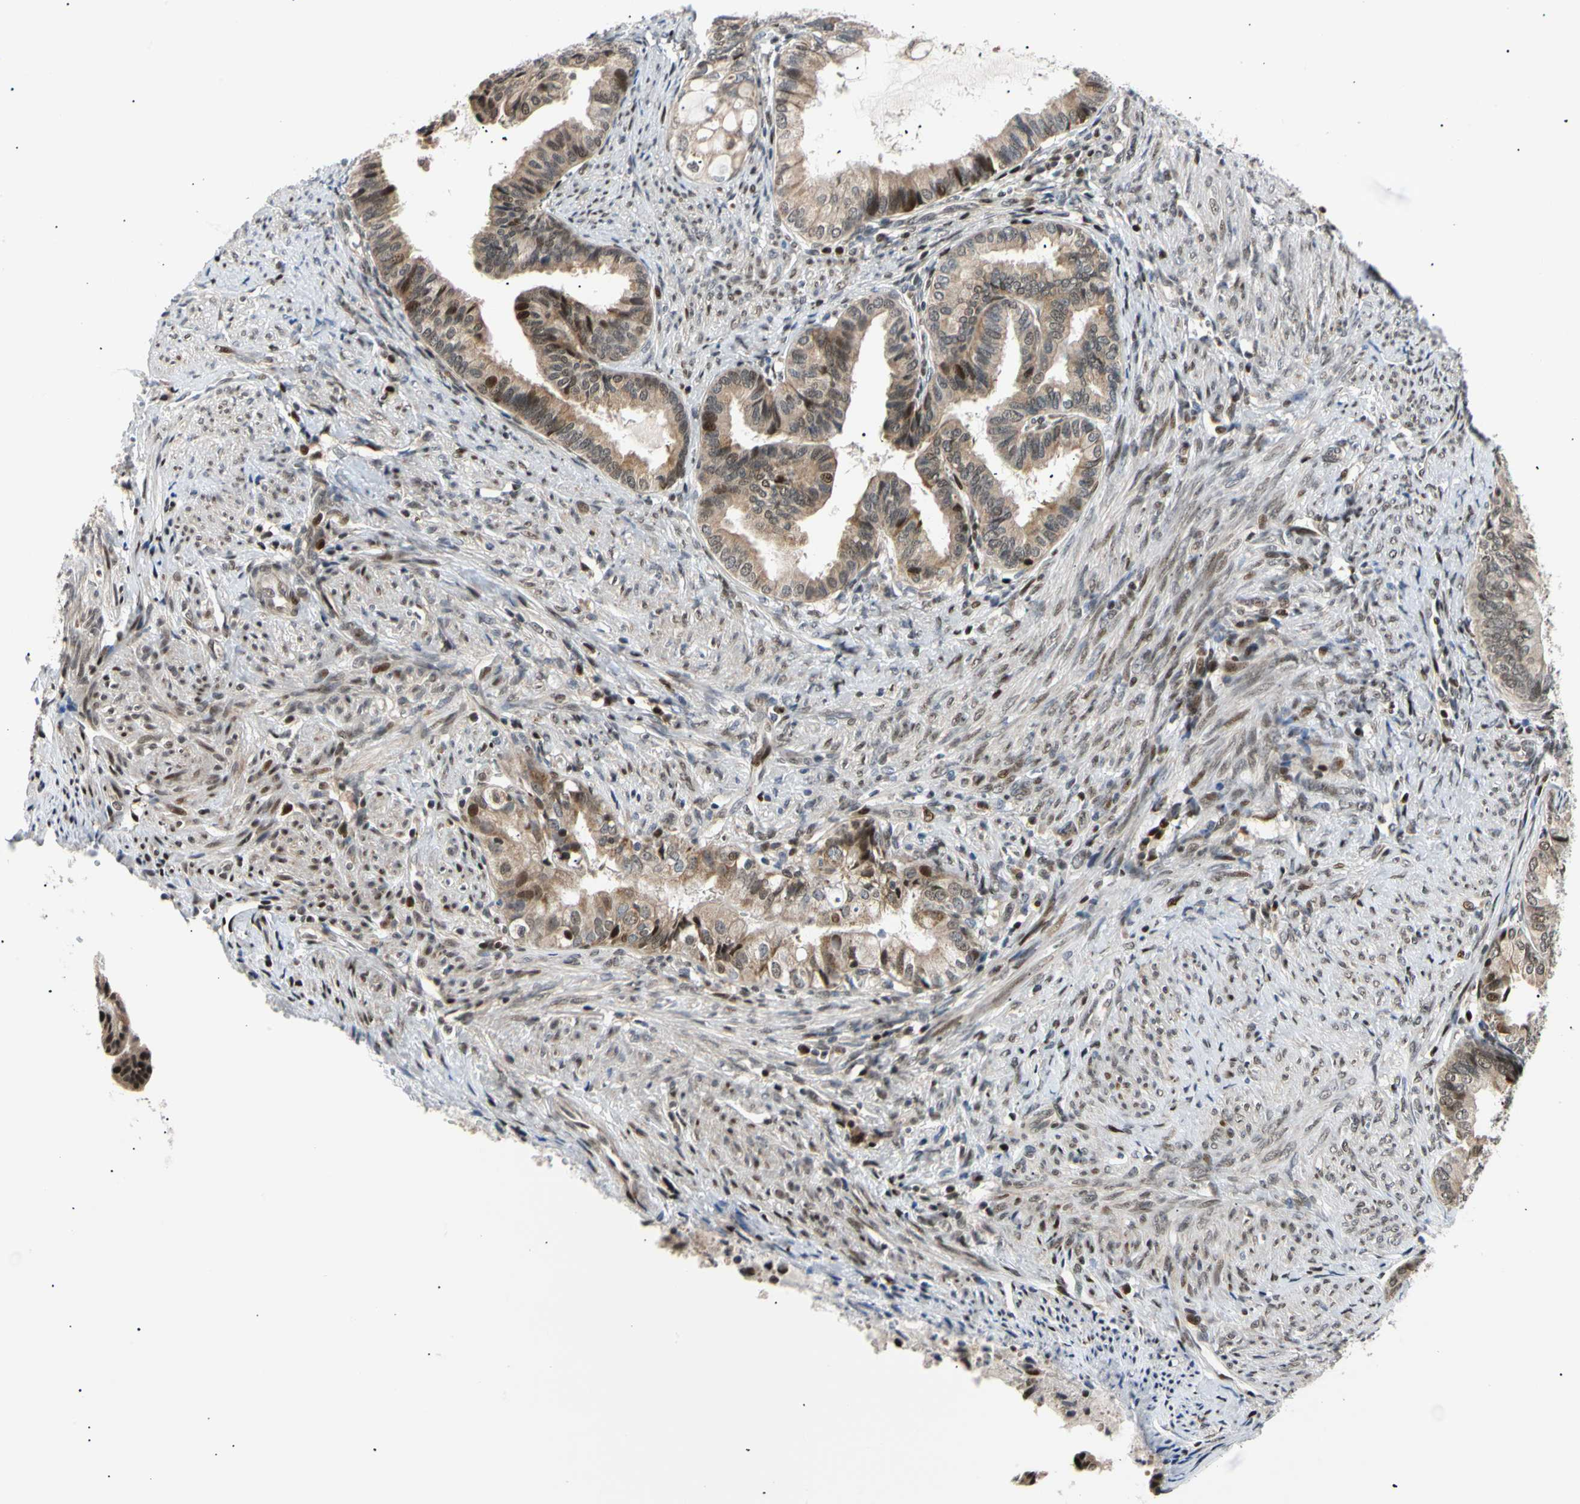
{"staining": {"intensity": "strong", "quantity": "25%-75%", "location": "nuclear"}, "tissue": "endometrial cancer", "cell_type": "Tumor cells", "image_type": "cancer", "snomed": [{"axis": "morphology", "description": "Adenocarcinoma, NOS"}, {"axis": "topography", "description": "Endometrium"}], "caption": "Endometrial cancer (adenocarcinoma) stained for a protein (brown) exhibits strong nuclear positive positivity in about 25%-75% of tumor cells.", "gene": "E2F1", "patient": {"sex": "female", "age": 86}}